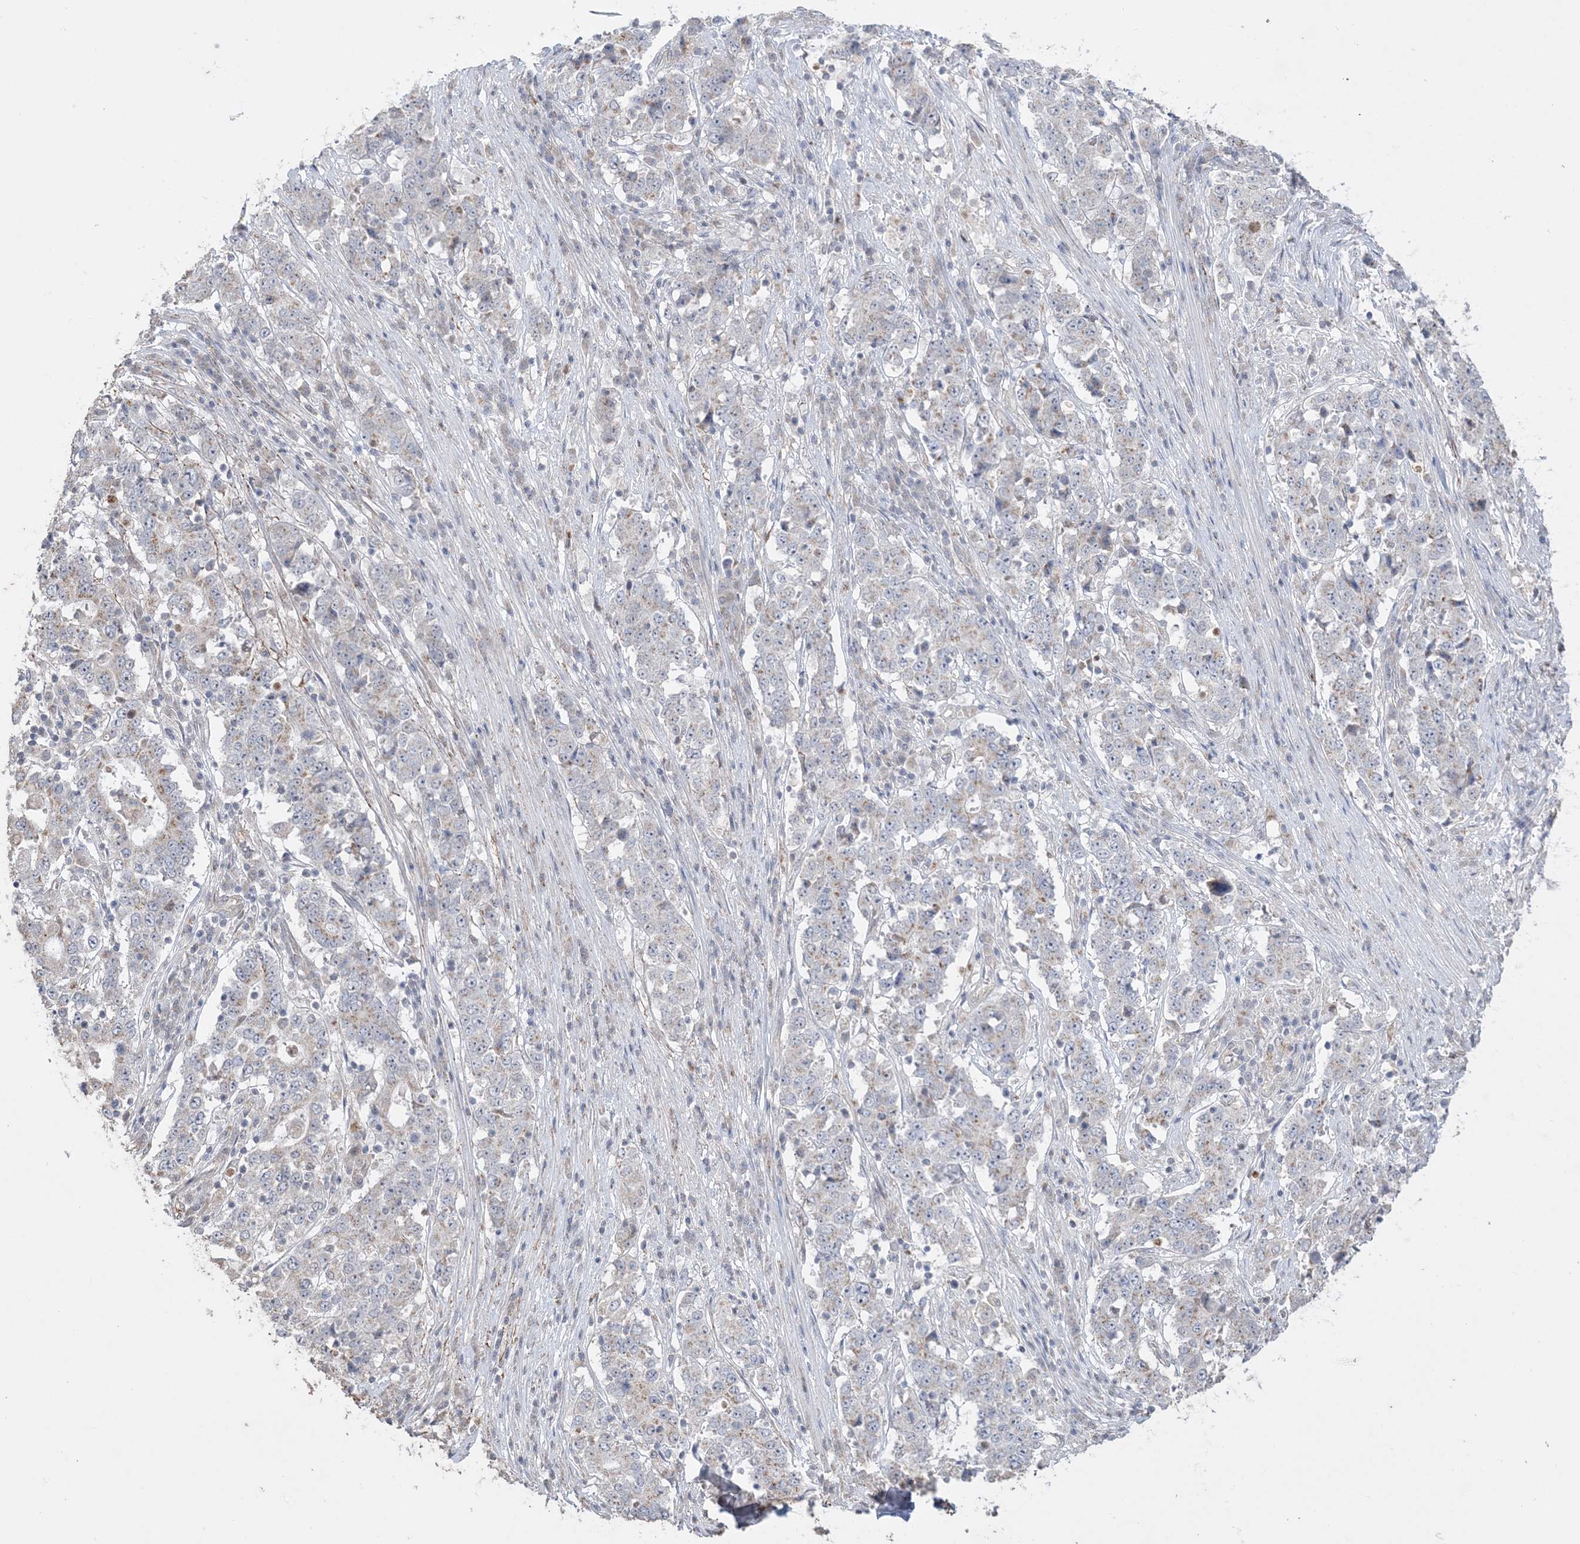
{"staining": {"intensity": "weak", "quantity": "25%-75%", "location": "cytoplasmic/membranous"}, "tissue": "stomach cancer", "cell_type": "Tumor cells", "image_type": "cancer", "snomed": [{"axis": "morphology", "description": "Adenocarcinoma, NOS"}, {"axis": "topography", "description": "Stomach"}], "caption": "There is low levels of weak cytoplasmic/membranous positivity in tumor cells of stomach cancer, as demonstrated by immunohistochemical staining (brown color).", "gene": "XRN1", "patient": {"sex": "male", "age": 59}}